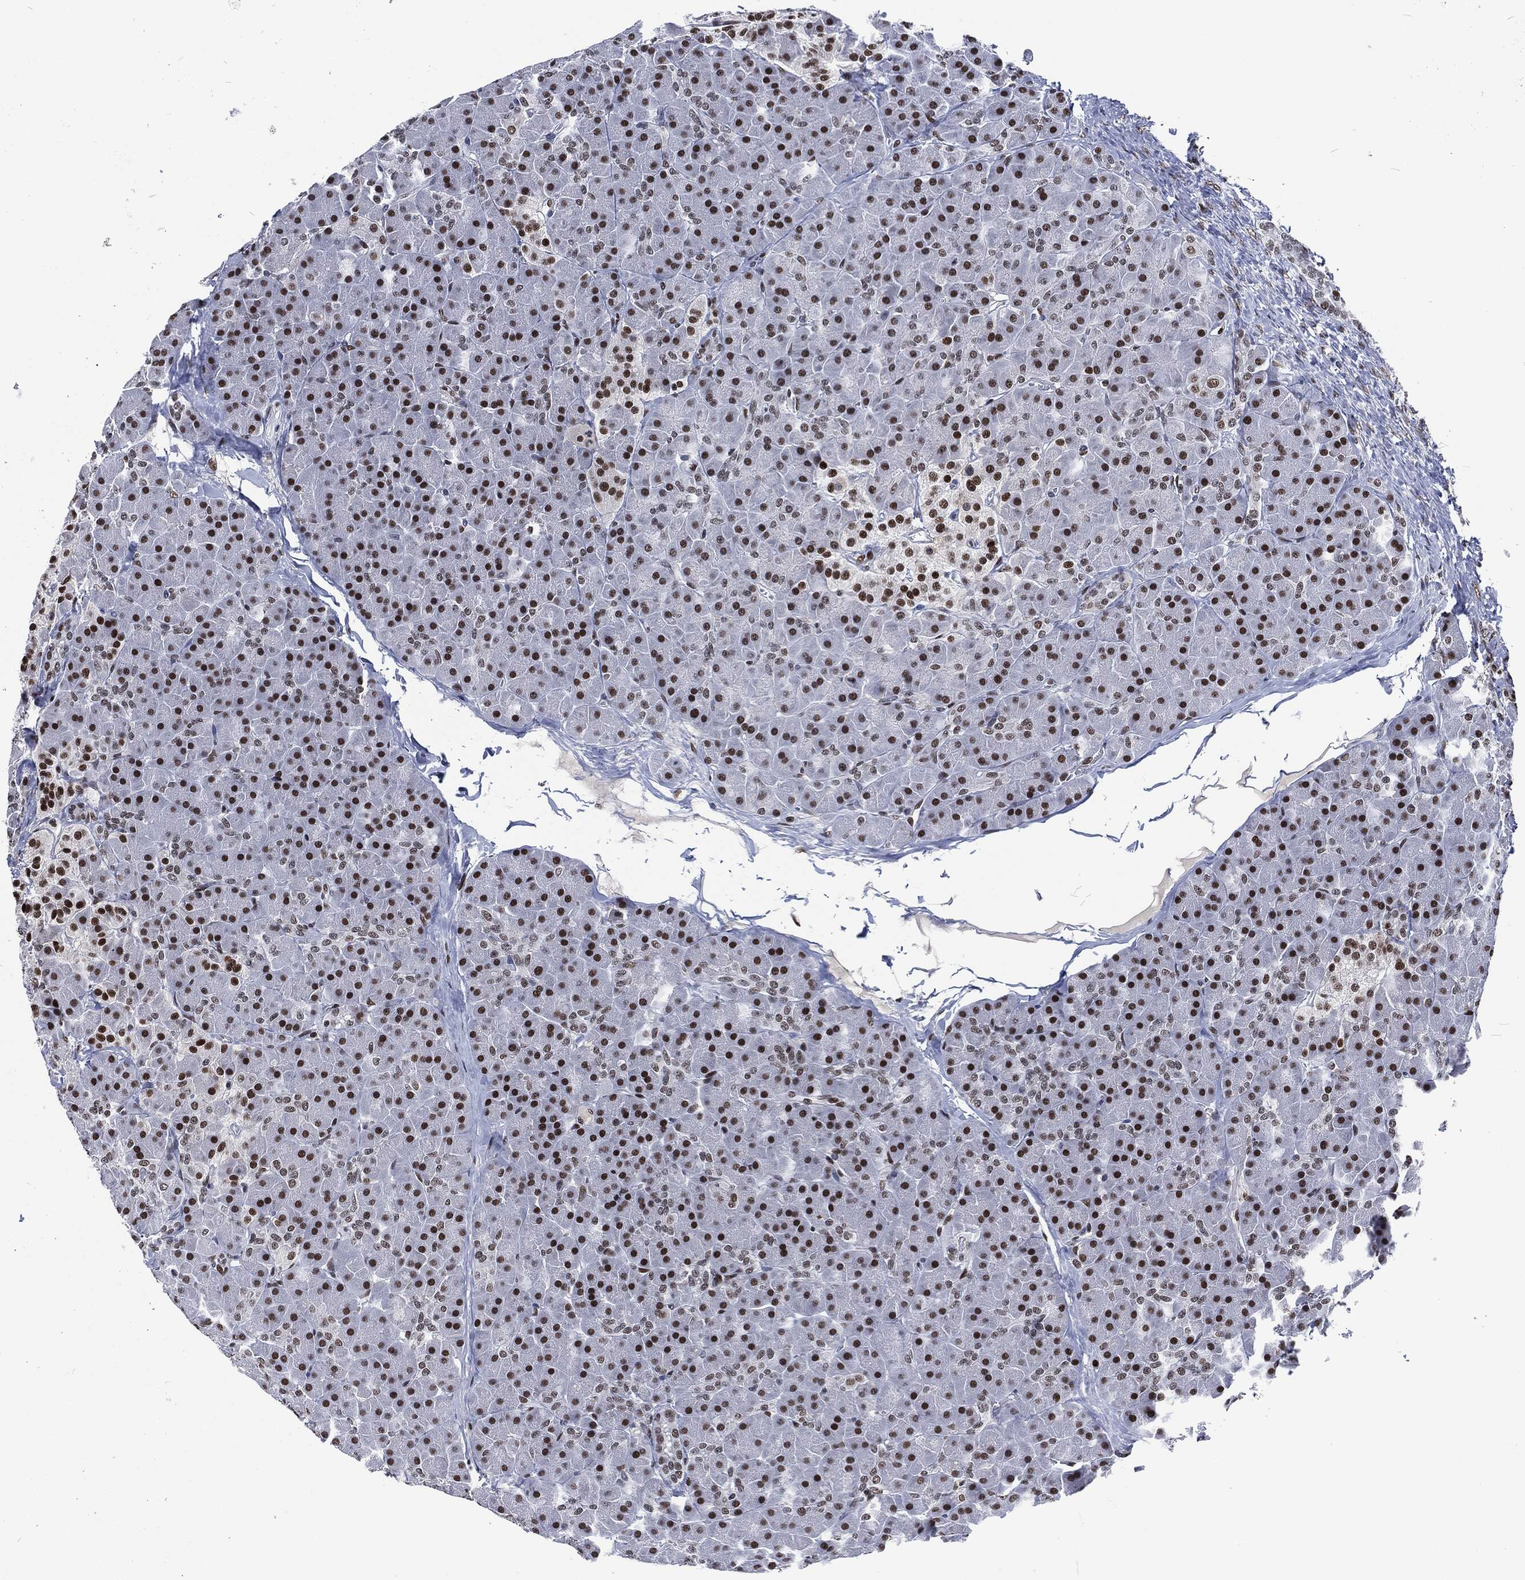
{"staining": {"intensity": "strong", "quantity": "25%-75%", "location": "nuclear"}, "tissue": "pancreas", "cell_type": "Exocrine glandular cells", "image_type": "normal", "snomed": [{"axis": "morphology", "description": "Normal tissue, NOS"}, {"axis": "topography", "description": "Pancreas"}], "caption": "Pancreas stained with DAB (3,3'-diaminobenzidine) IHC exhibits high levels of strong nuclear expression in about 25%-75% of exocrine glandular cells. (IHC, brightfield microscopy, high magnification).", "gene": "DCPS", "patient": {"sex": "female", "age": 44}}